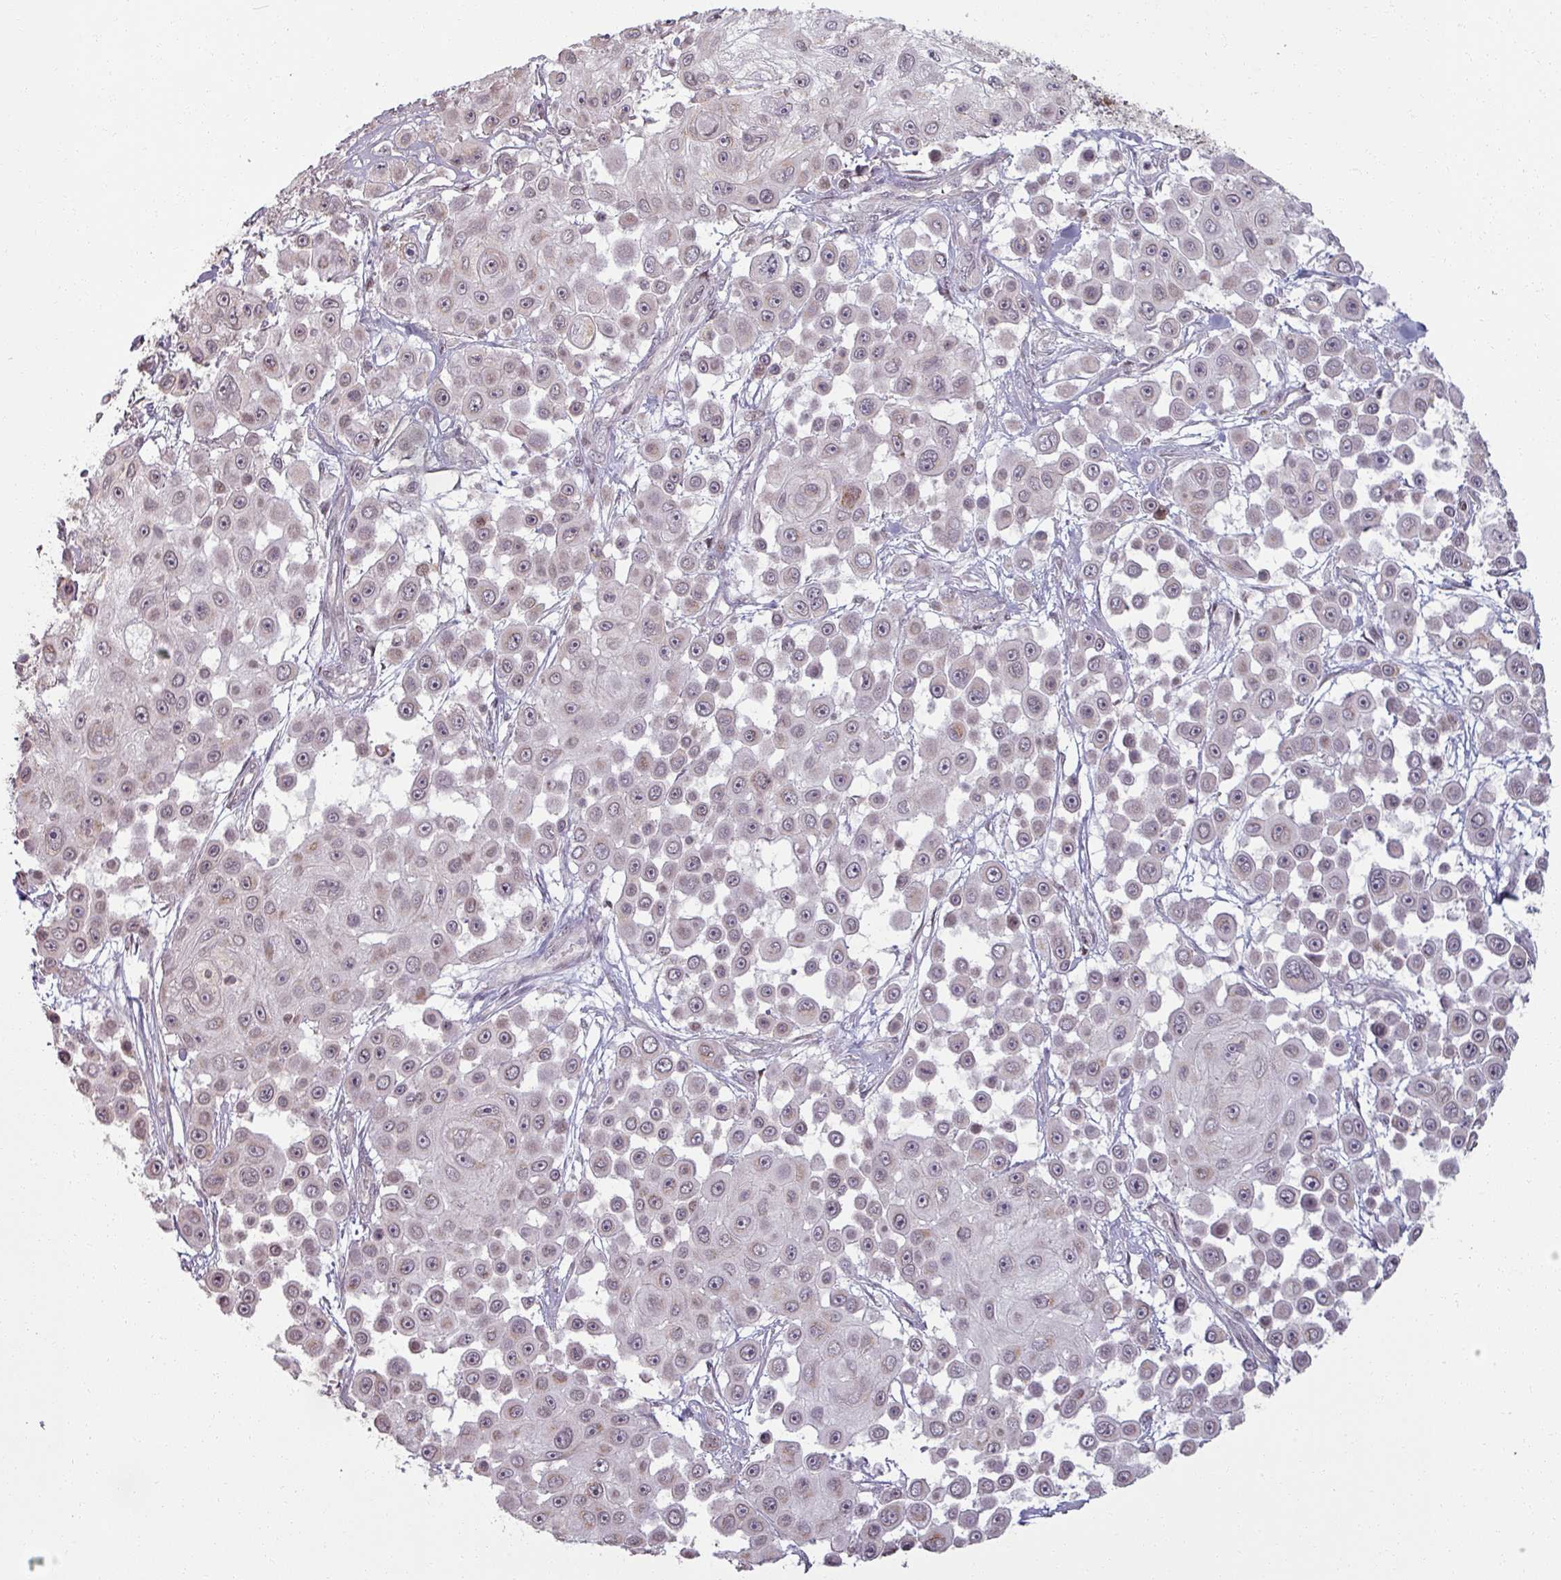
{"staining": {"intensity": "weak", "quantity": ">75%", "location": "nuclear"}, "tissue": "skin cancer", "cell_type": "Tumor cells", "image_type": "cancer", "snomed": [{"axis": "morphology", "description": "Squamous cell carcinoma, NOS"}, {"axis": "topography", "description": "Skin"}], "caption": "Skin cancer (squamous cell carcinoma) stained with IHC reveals weak nuclear staining in about >75% of tumor cells.", "gene": "NCOR1", "patient": {"sex": "male", "age": 67}}